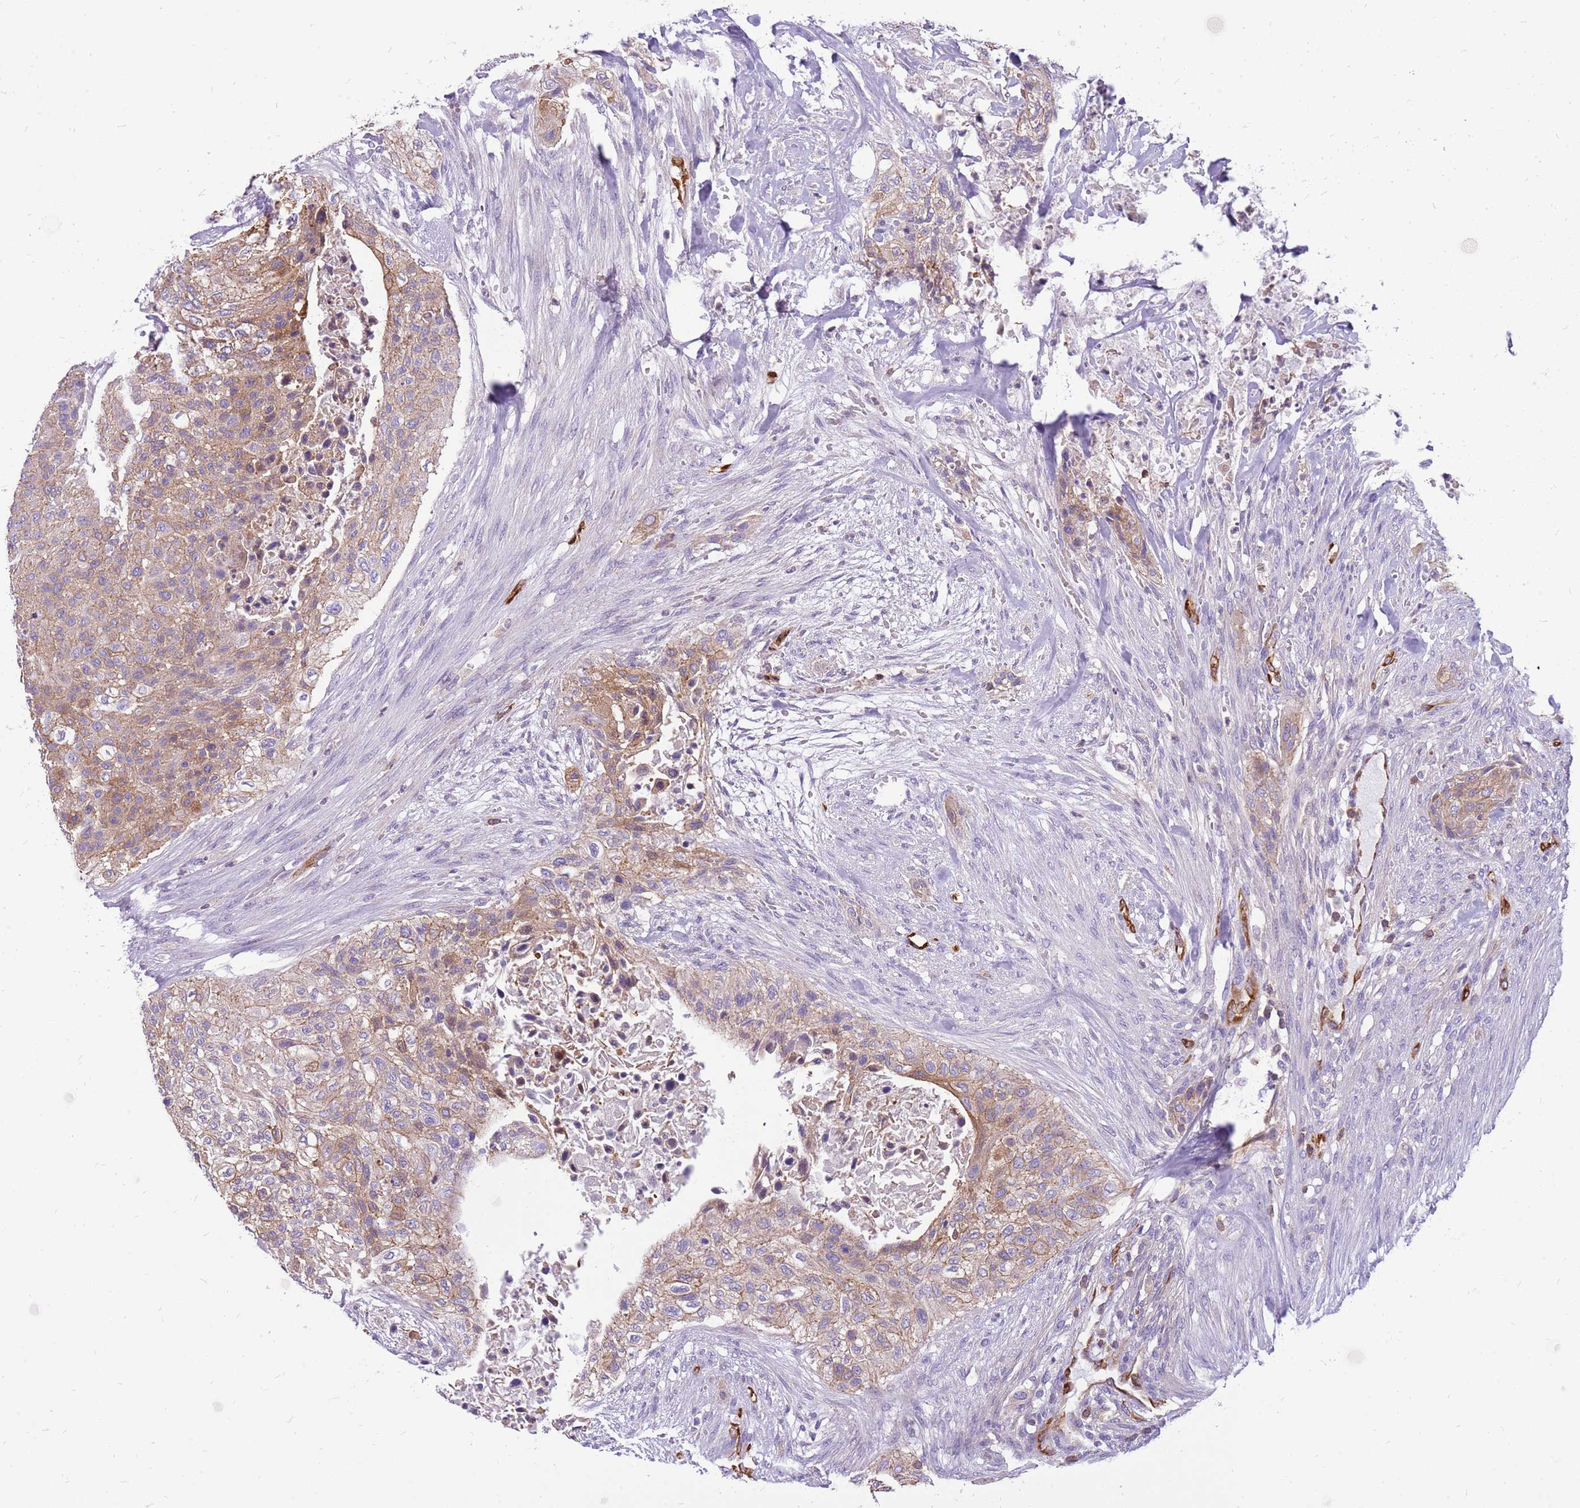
{"staining": {"intensity": "moderate", "quantity": ">75%", "location": "cytoplasmic/membranous"}, "tissue": "urothelial cancer", "cell_type": "Tumor cells", "image_type": "cancer", "snomed": [{"axis": "morphology", "description": "Urothelial carcinoma, High grade"}, {"axis": "topography", "description": "Urinary bladder"}], "caption": "Immunohistochemistry (IHC) staining of urothelial cancer, which shows medium levels of moderate cytoplasmic/membranous staining in approximately >75% of tumor cells indicating moderate cytoplasmic/membranous protein positivity. The staining was performed using DAB (brown) for protein detection and nuclei were counterstained in hematoxylin (blue).", "gene": "WDR90", "patient": {"sex": "male", "age": 35}}